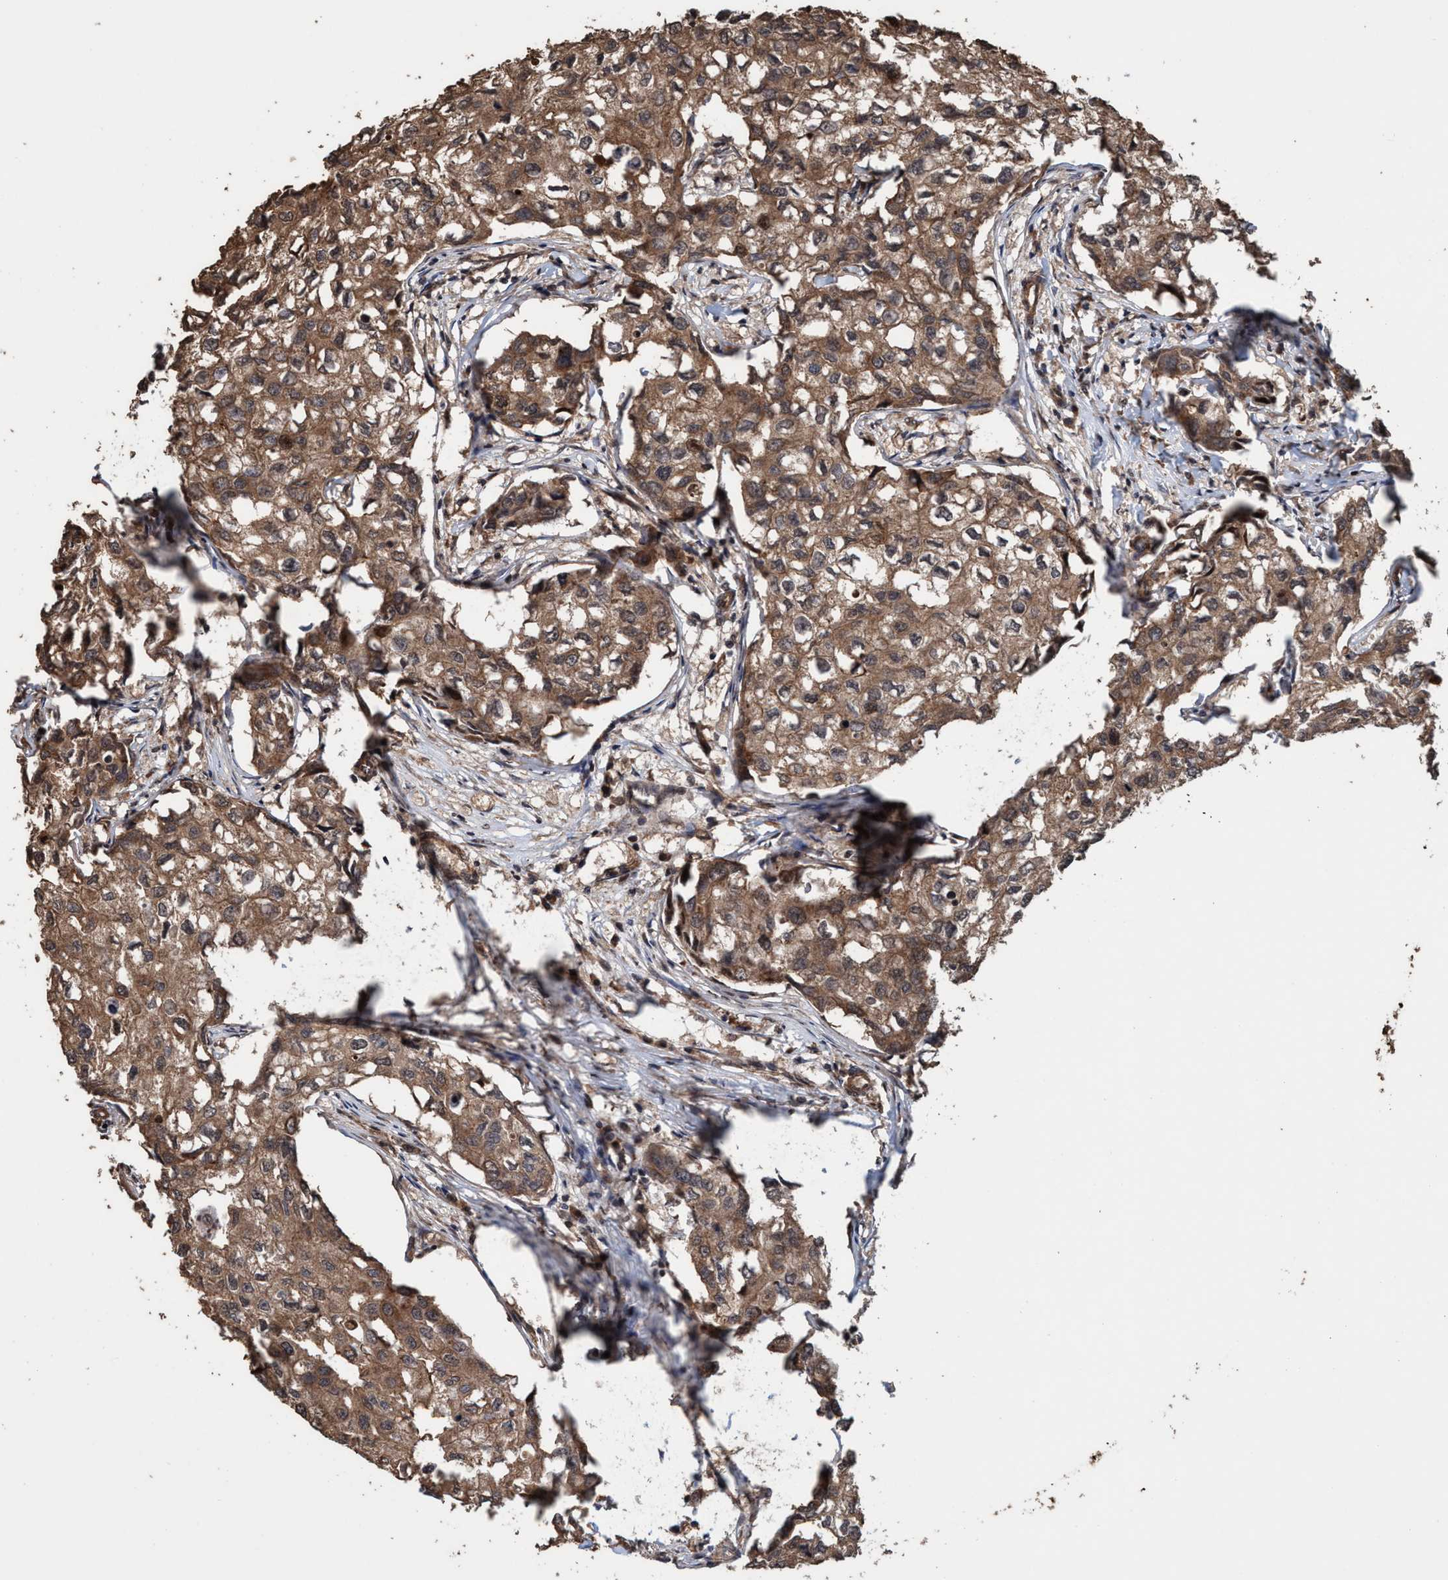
{"staining": {"intensity": "moderate", "quantity": ">75%", "location": "cytoplasmic/membranous"}, "tissue": "breast cancer", "cell_type": "Tumor cells", "image_type": "cancer", "snomed": [{"axis": "morphology", "description": "Duct carcinoma"}, {"axis": "topography", "description": "Breast"}], "caption": "An image of breast cancer (intraductal carcinoma) stained for a protein reveals moderate cytoplasmic/membranous brown staining in tumor cells.", "gene": "TRPC7", "patient": {"sex": "female", "age": 27}}